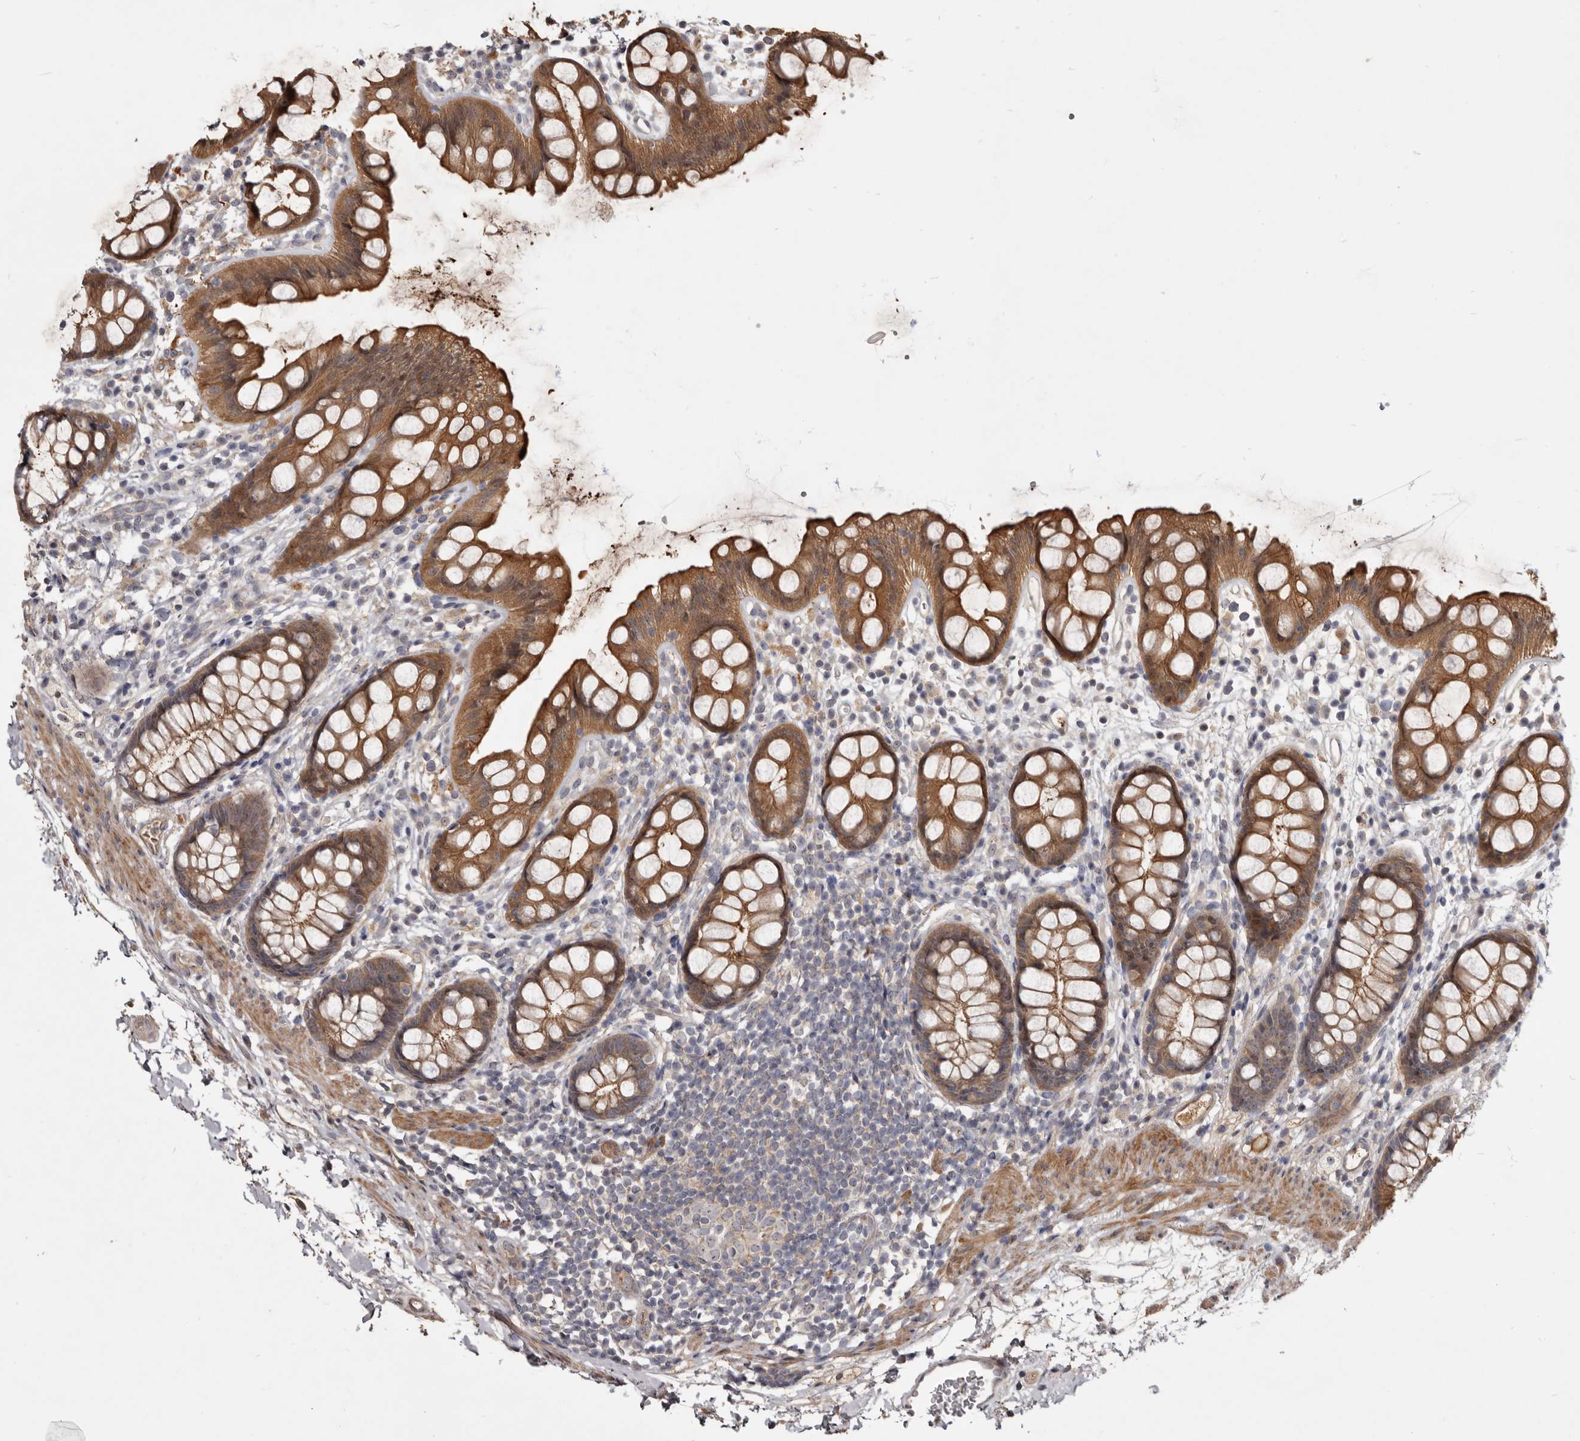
{"staining": {"intensity": "moderate", "quantity": ">75%", "location": "cytoplasmic/membranous"}, "tissue": "rectum", "cell_type": "Glandular cells", "image_type": "normal", "snomed": [{"axis": "morphology", "description": "Normal tissue, NOS"}, {"axis": "topography", "description": "Rectum"}], "caption": "Brown immunohistochemical staining in normal human rectum displays moderate cytoplasmic/membranous expression in about >75% of glandular cells.", "gene": "TTC39A", "patient": {"sex": "female", "age": 65}}